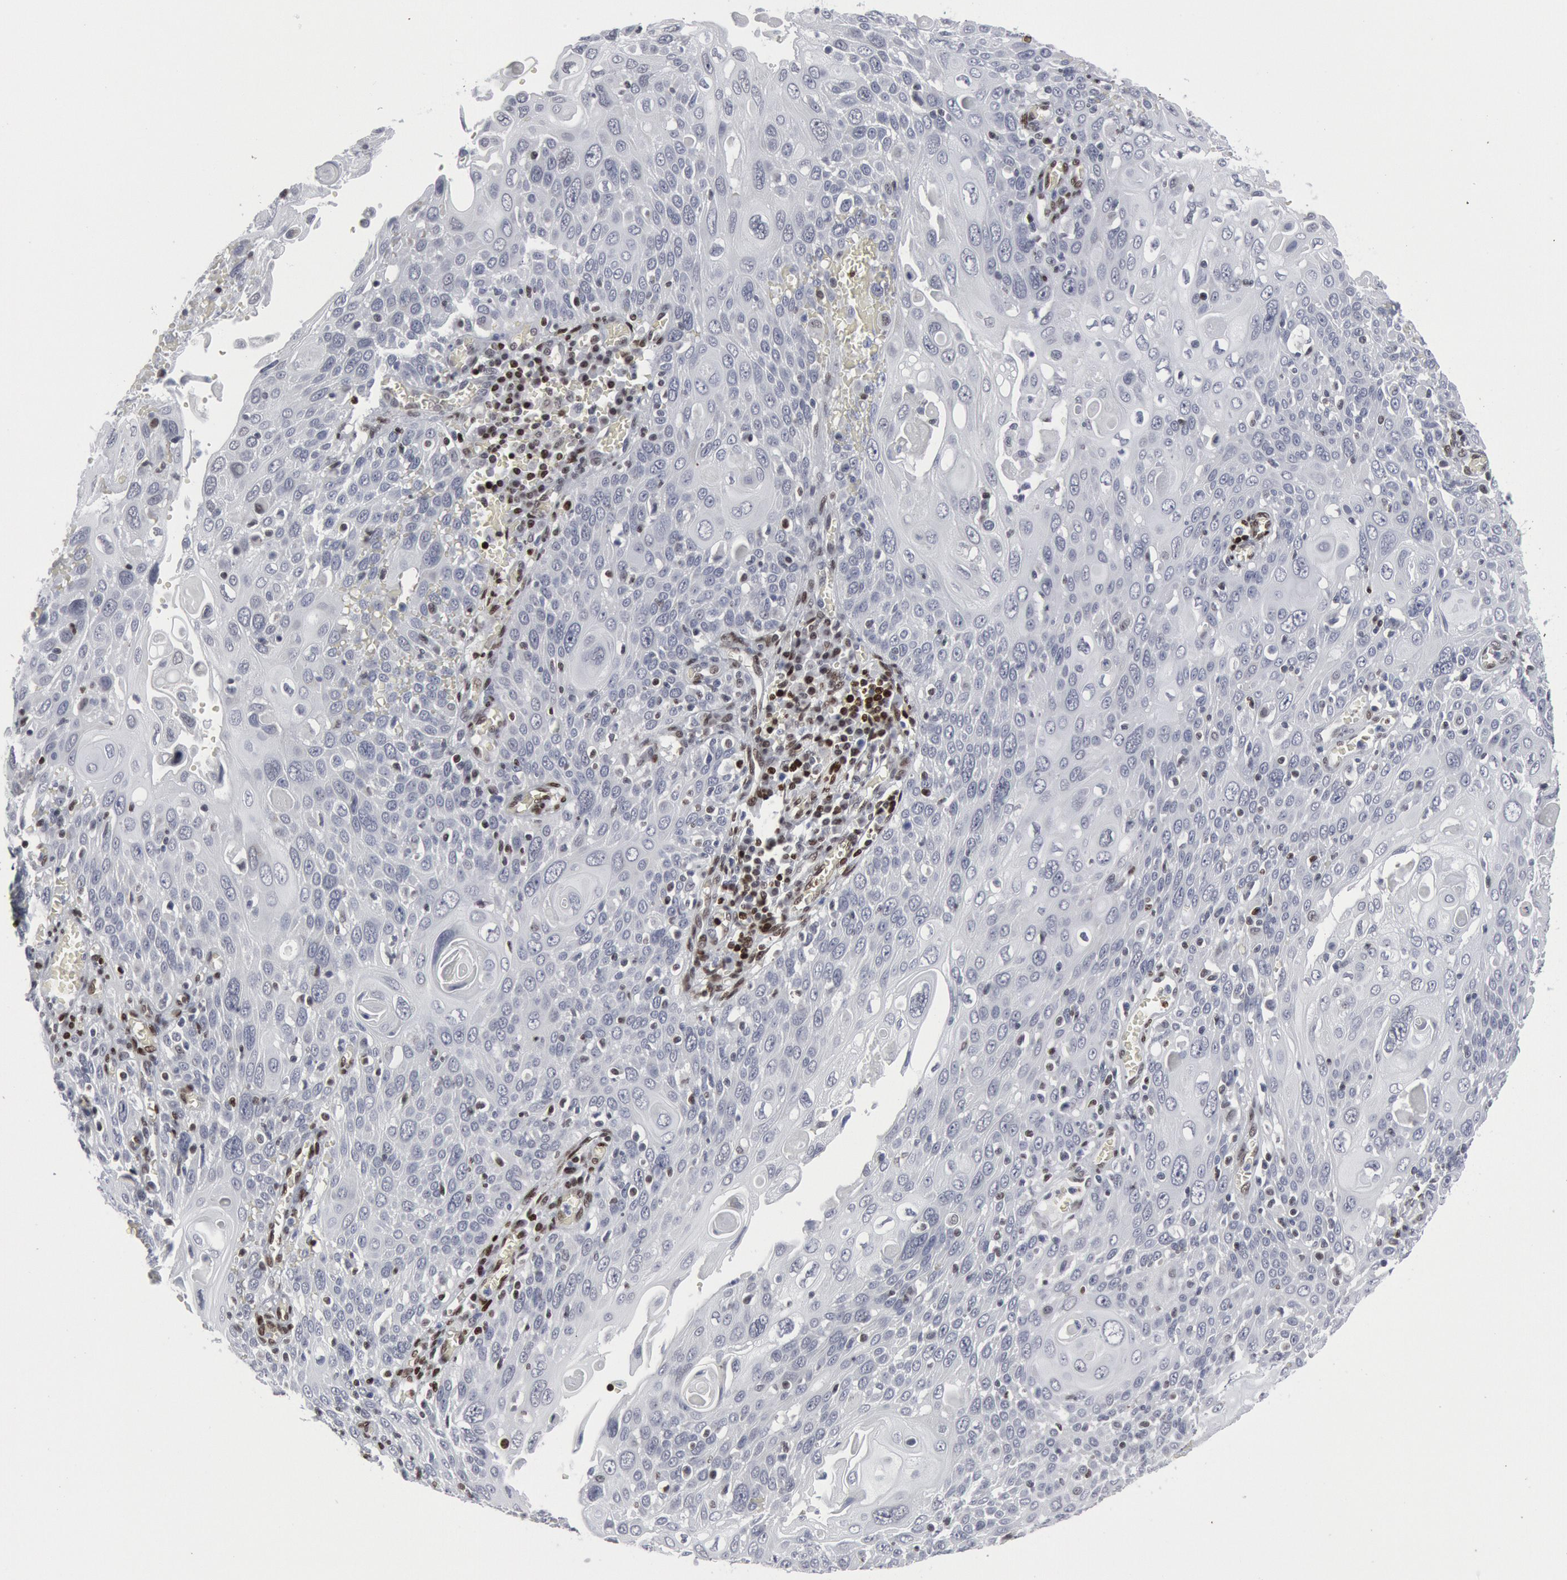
{"staining": {"intensity": "negative", "quantity": "none", "location": "none"}, "tissue": "cervical cancer", "cell_type": "Tumor cells", "image_type": "cancer", "snomed": [{"axis": "morphology", "description": "Squamous cell carcinoma, NOS"}, {"axis": "topography", "description": "Cervix"}], "caption": "This micrograph is of cervical squamous cell carcinoma stained with IHC to label a protein in brown with the nuclei are counter-stained blue. There is no expression in tumor cells. (IHC, brightfield microscopy, high magnification).", "gene": "MECP2", "patient": {"sex": "female", "age": 54}}